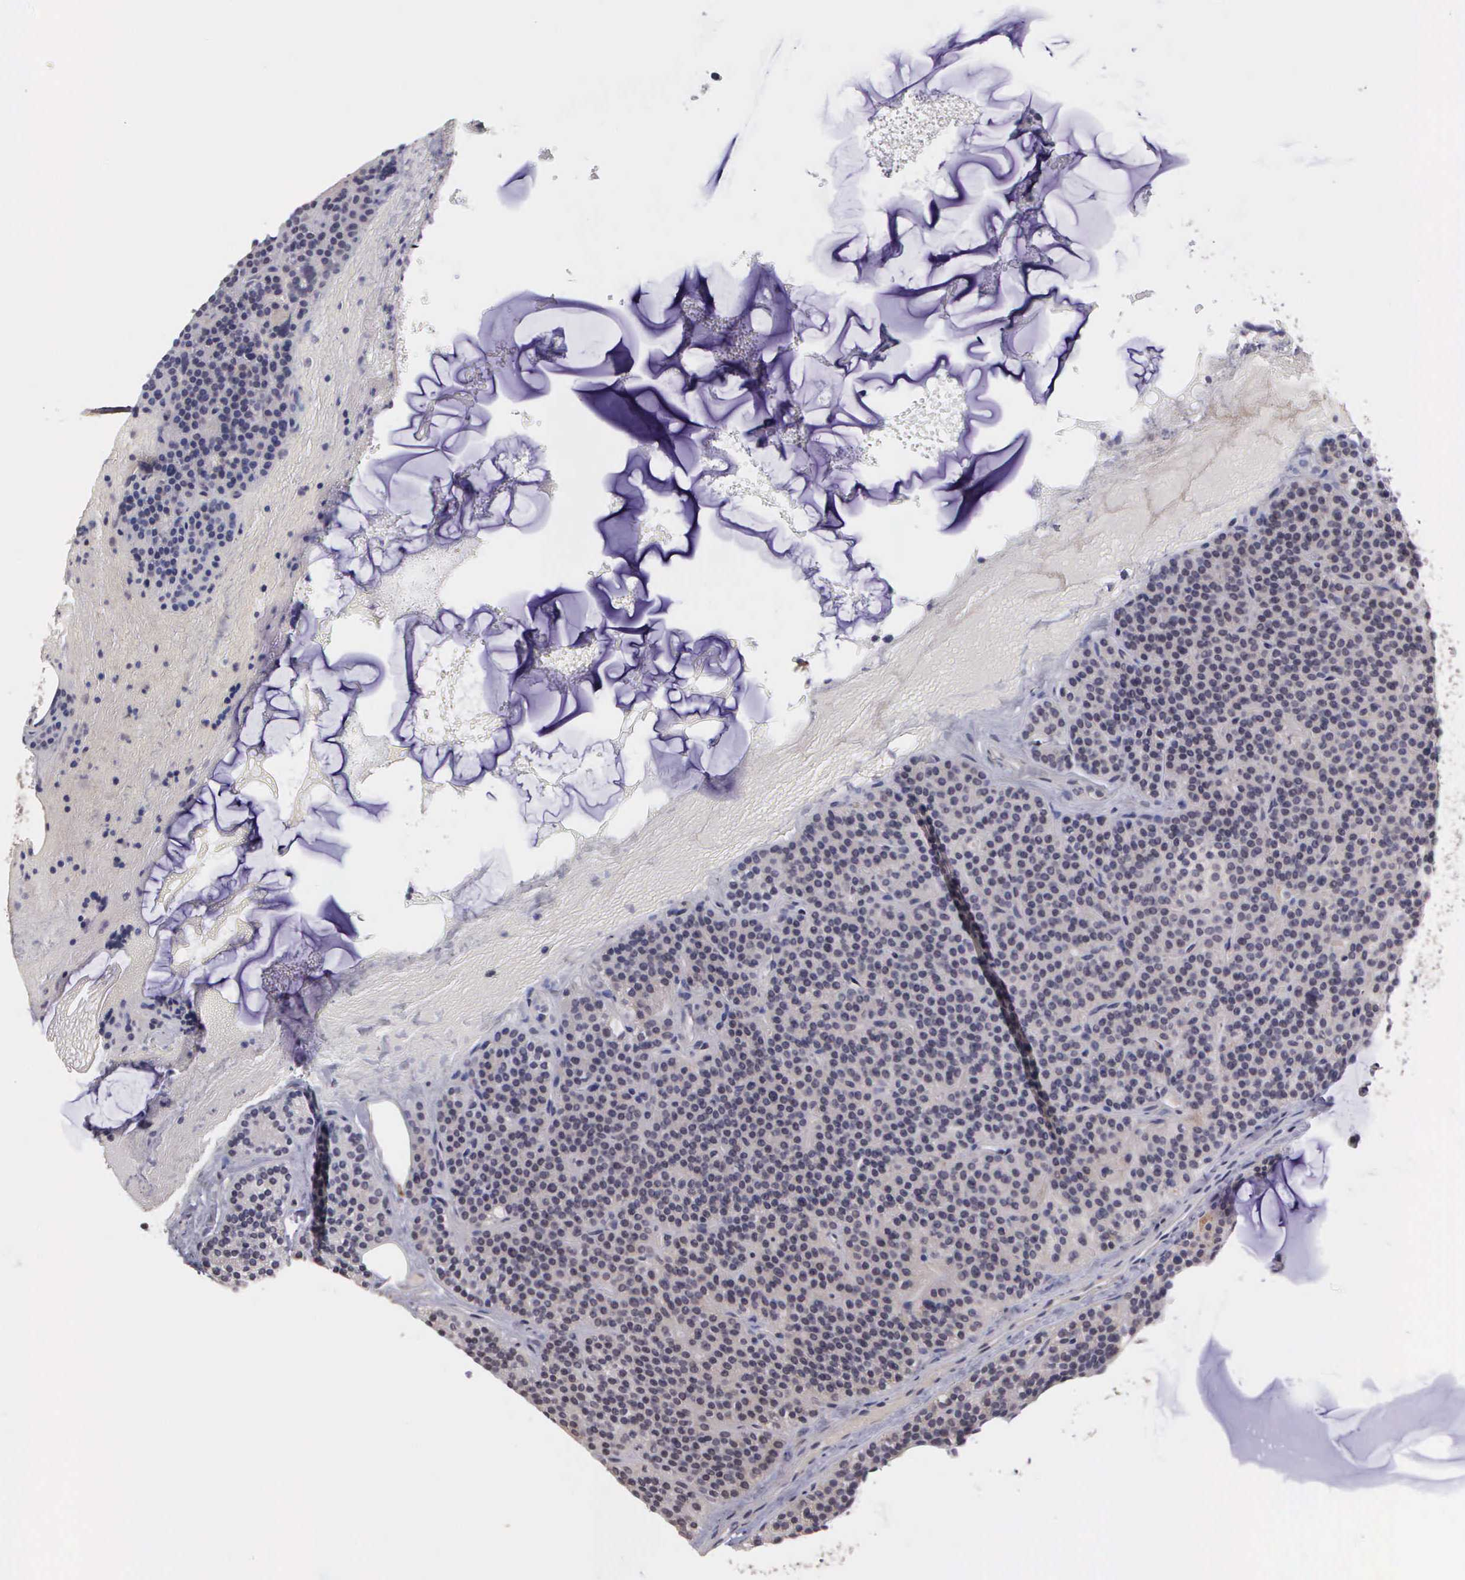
{"staining": {"intensity": "weak", "quantity": ">75%", "location": "cytoplasmic/membranous"}, "tissue": "parathyroid gland", "cell_type": "Glandular cells", "image_type": "normal", "snomed": [{"axis": "morphology", "description": "Normal tissue, NOS"}, {"axis": "topography", "description": "Parathyroid gland"}], "caption": "Immunohistochemistry micrograph of unremarkable parathyroid gland: human parathyroid gland stained using IHC shows low levels of weak protein expression localized specifically in the cytoplasmic/membranous of glandular cells, appearing as a cytoplasmic/membranous brown color.", "gene": "RTL10", "patient": {"sex": "female", "age": 29}}